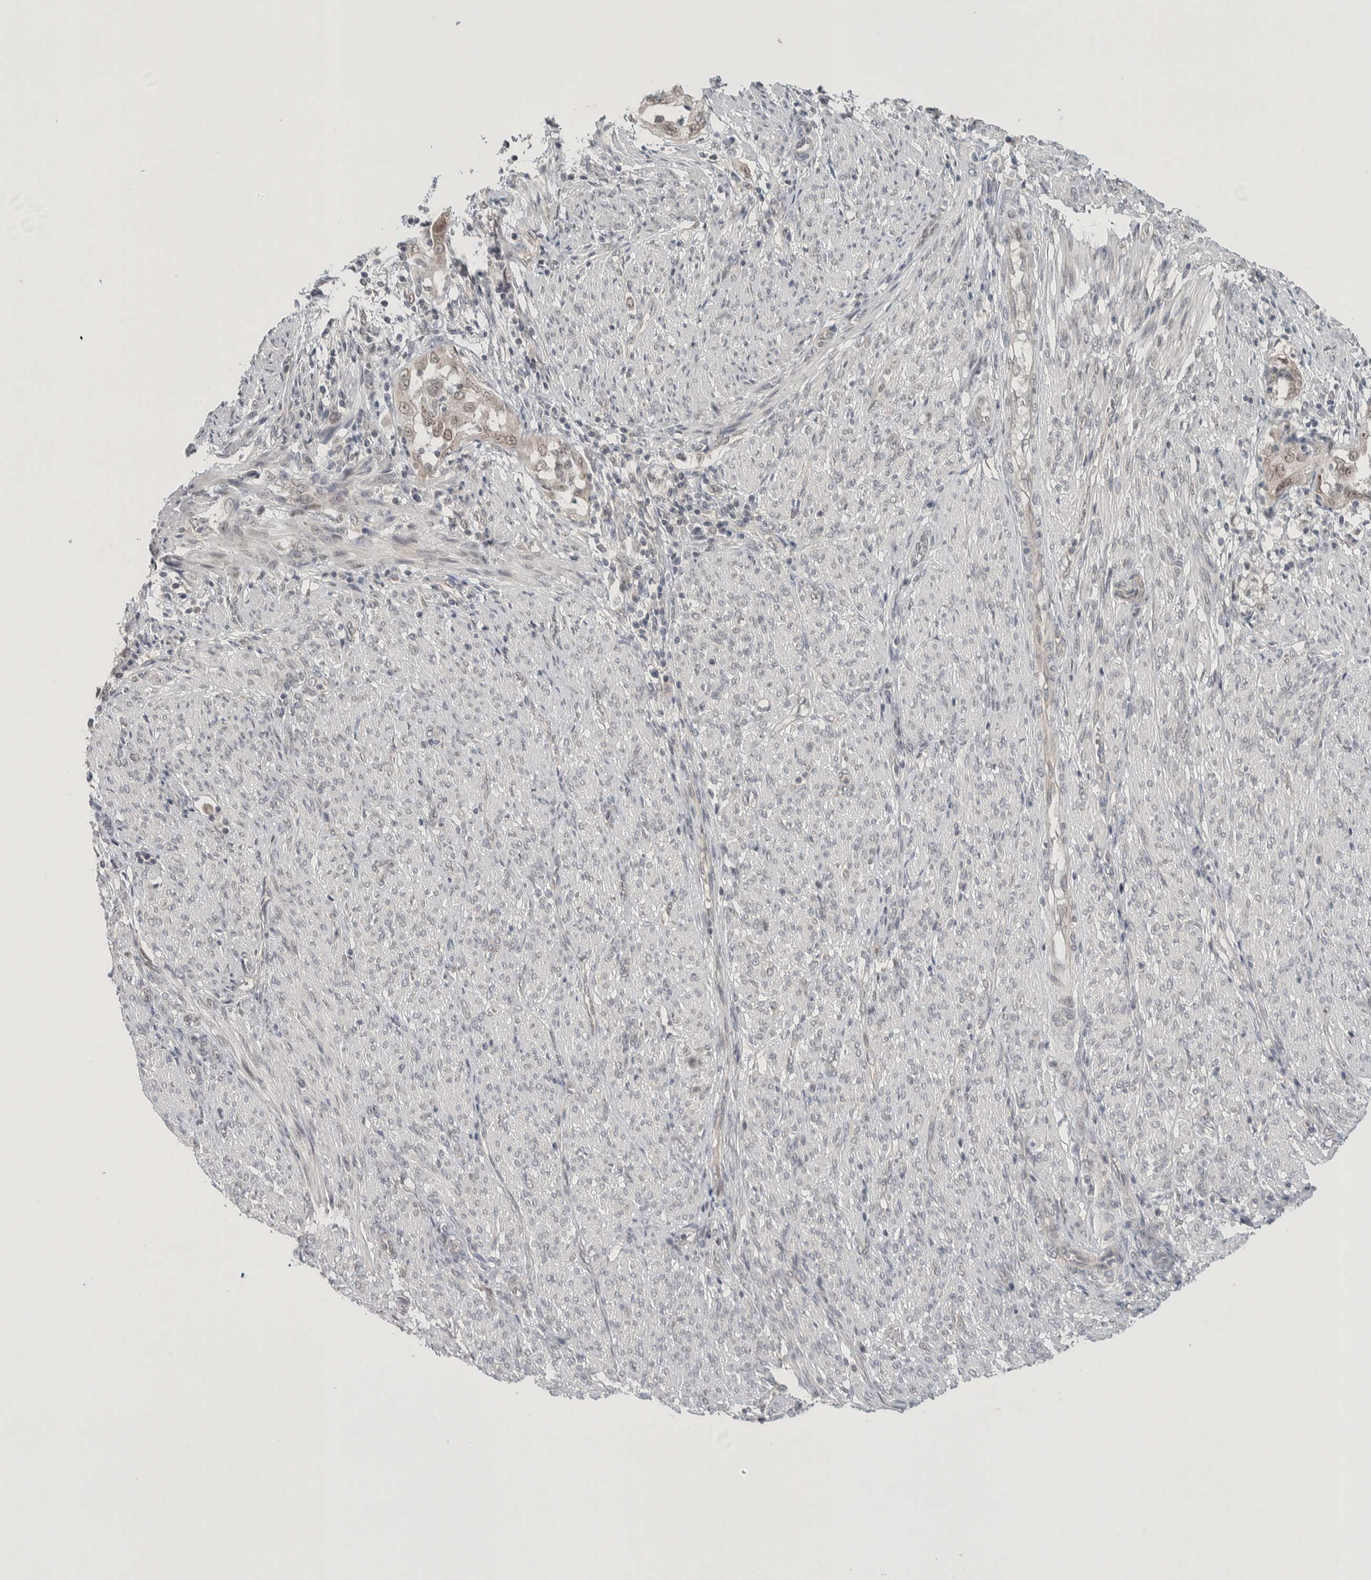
{"staining": {"intensity": "weak", "quantity": ">75%", "location": "cytoplasmic/membranous,nuclear"}, "tissue": "endometrial cancer", "cell_type": "Tumor cells", "image_type": "cancer", "snomed": [{"axis": "morphology", "description": "Adenocarcinoma, NOS"}, {"axis": "topography", "description": "Endometrium"}], "caption": "This micrograph displays immunohistochemistry (IHC) staining of human endometrial cancer, with low weak cytoplasmic/membranous and nuclear staining in approximately >75% of tumor cells.", "gene": "CRAT", "patient": {"sex": "female", "age": 85}}